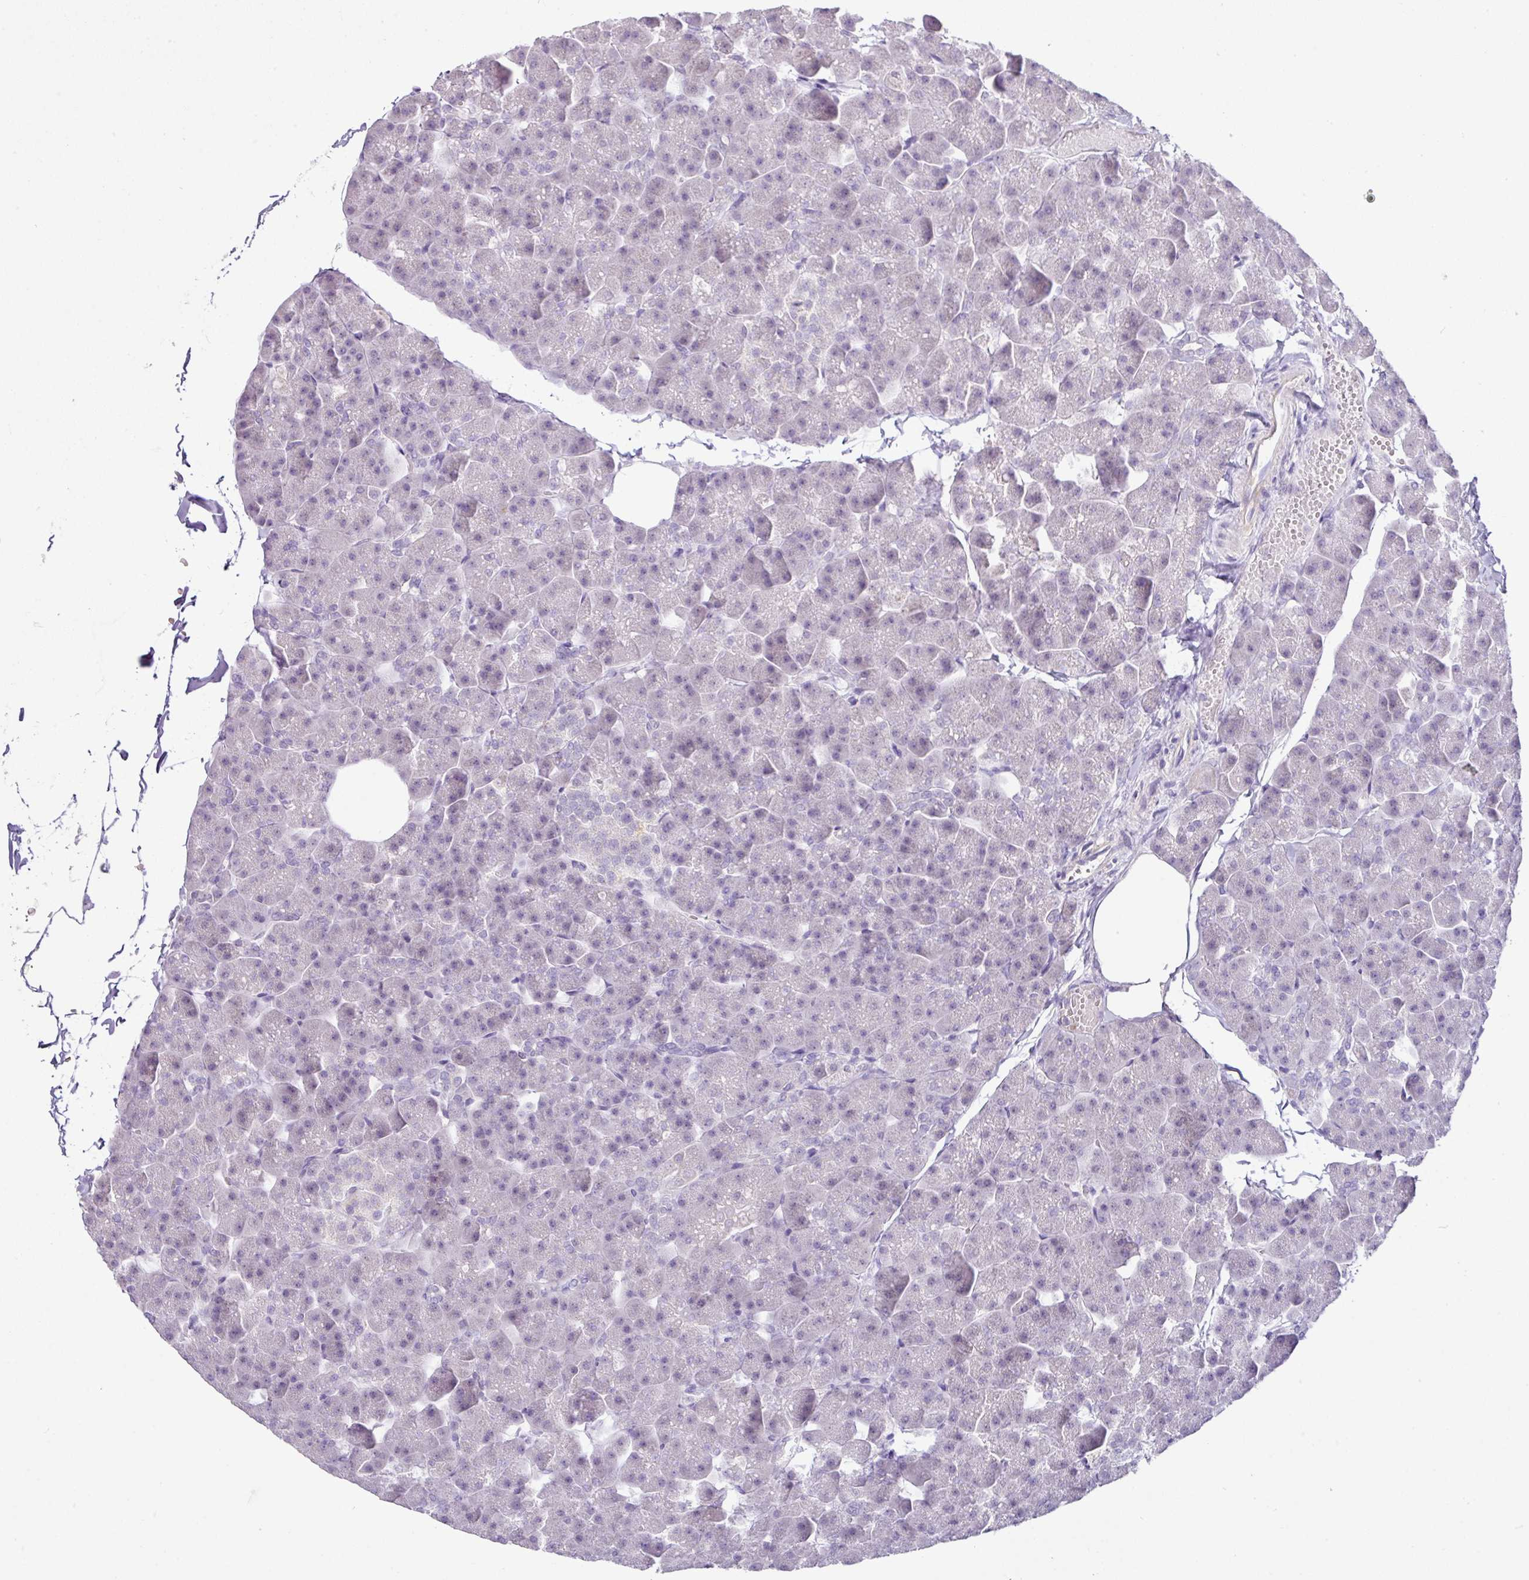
{"staining": {"intensity": "negative", "quantity": "none", "location": "none"}, "tissue": "pancreas", "cell_type": "Exocrine glandular cells", "image_type": "normal", "snomed": [{"axis": "morphology", "description": "Normal tissue, NOS"}, {"axis": "topography", "description": "Pancreas"}], "caption": "DAB (3,3'-diaminobenzidine) immunohistochemical staining of unremarkable human pancreas reveals no significant positivity in exocrine glandular cells.", "gene": "BCL11A", "patient": {"sex": "male", "age": 35}}